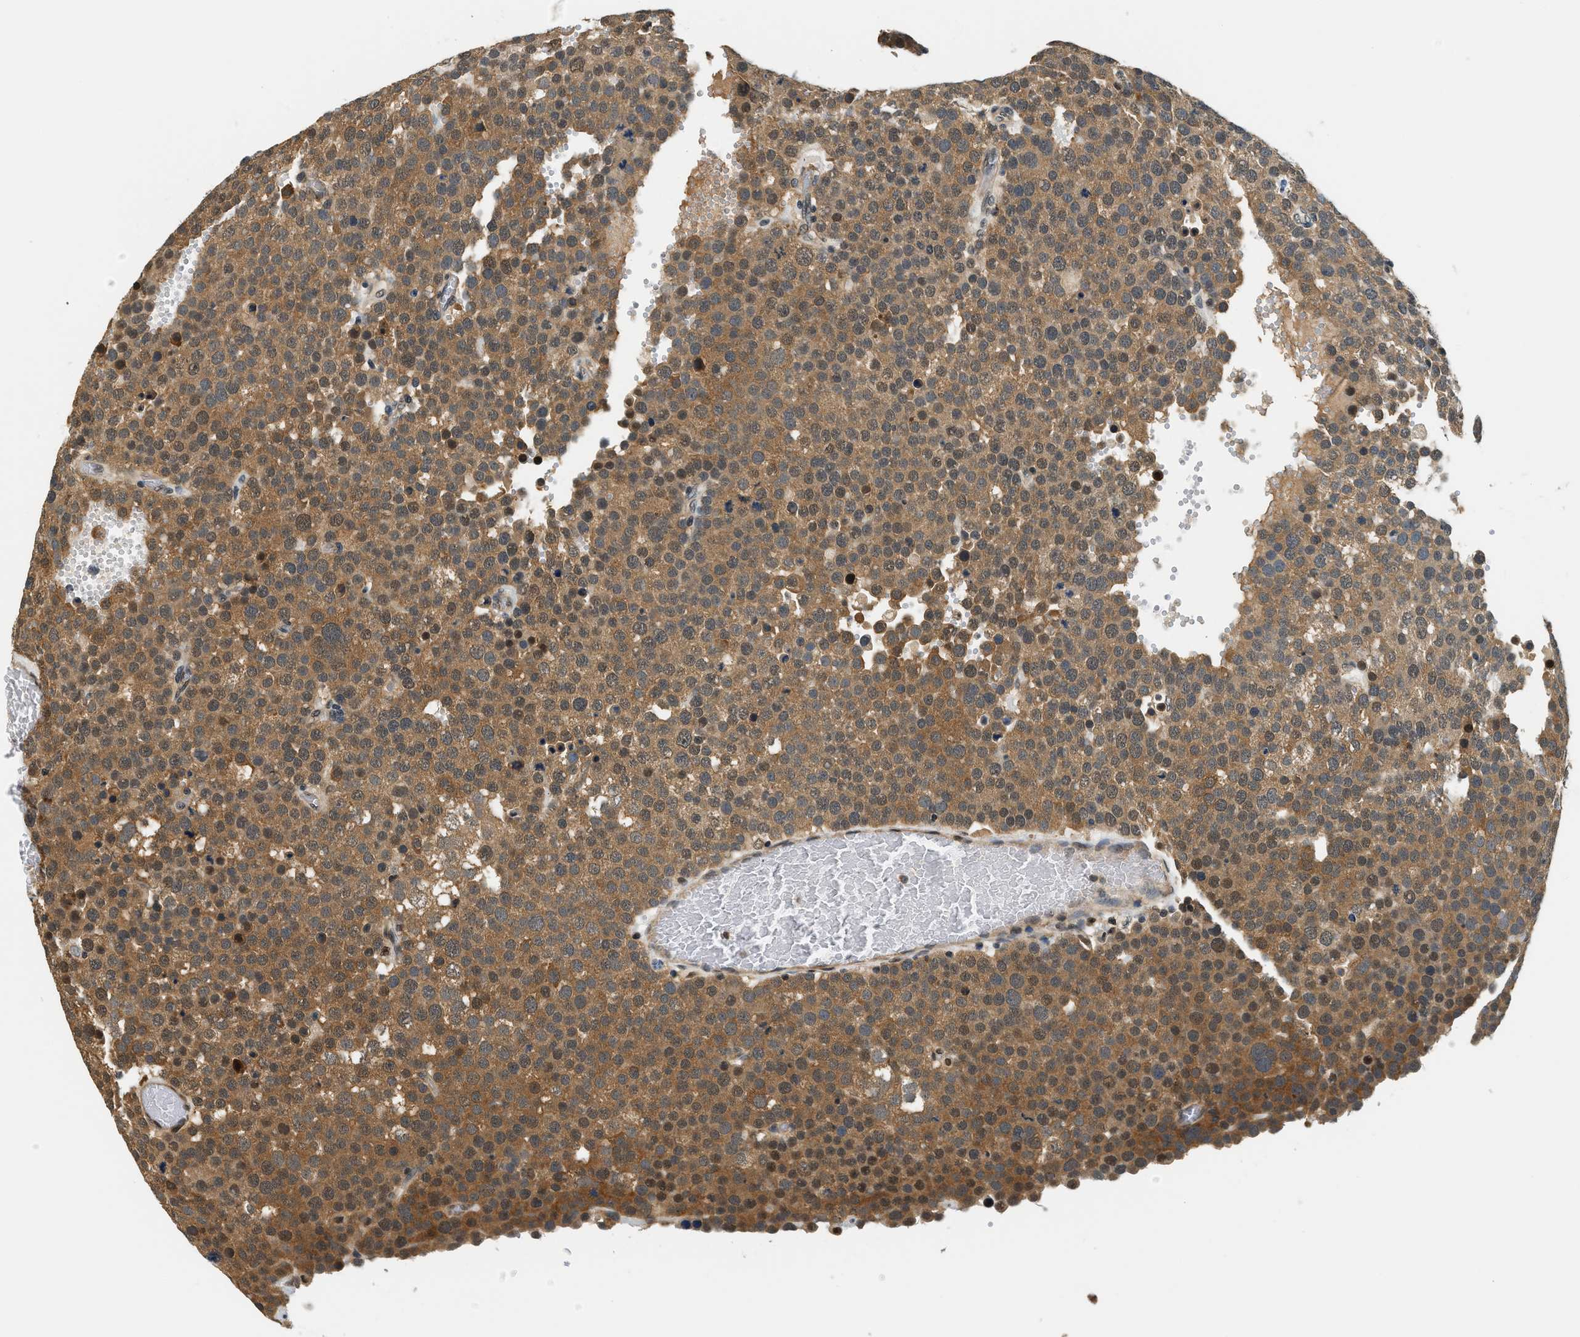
{"staining": {"intensity": "moderate", "quantity": ">75%", "location": "cytoplasmic/membranous"}, "tissue": "testis cancer", "cell_type": "Tumor cells", "image_type": "cancer", "snomed": [{"axis": "morphology", "description": "Seminoma, NOS"}, {"axis": "topography", "description": "Testis"}], "caption": "A high-resolution histopathology image shows immunohistochemistry (IHC) staining of testis cancer, which shows moderate cytoplasmic/membranous expression in approximately >75% of tumor cells.", "gene": "PSMD3", "patient": {"sex": "male", "age": 71}}